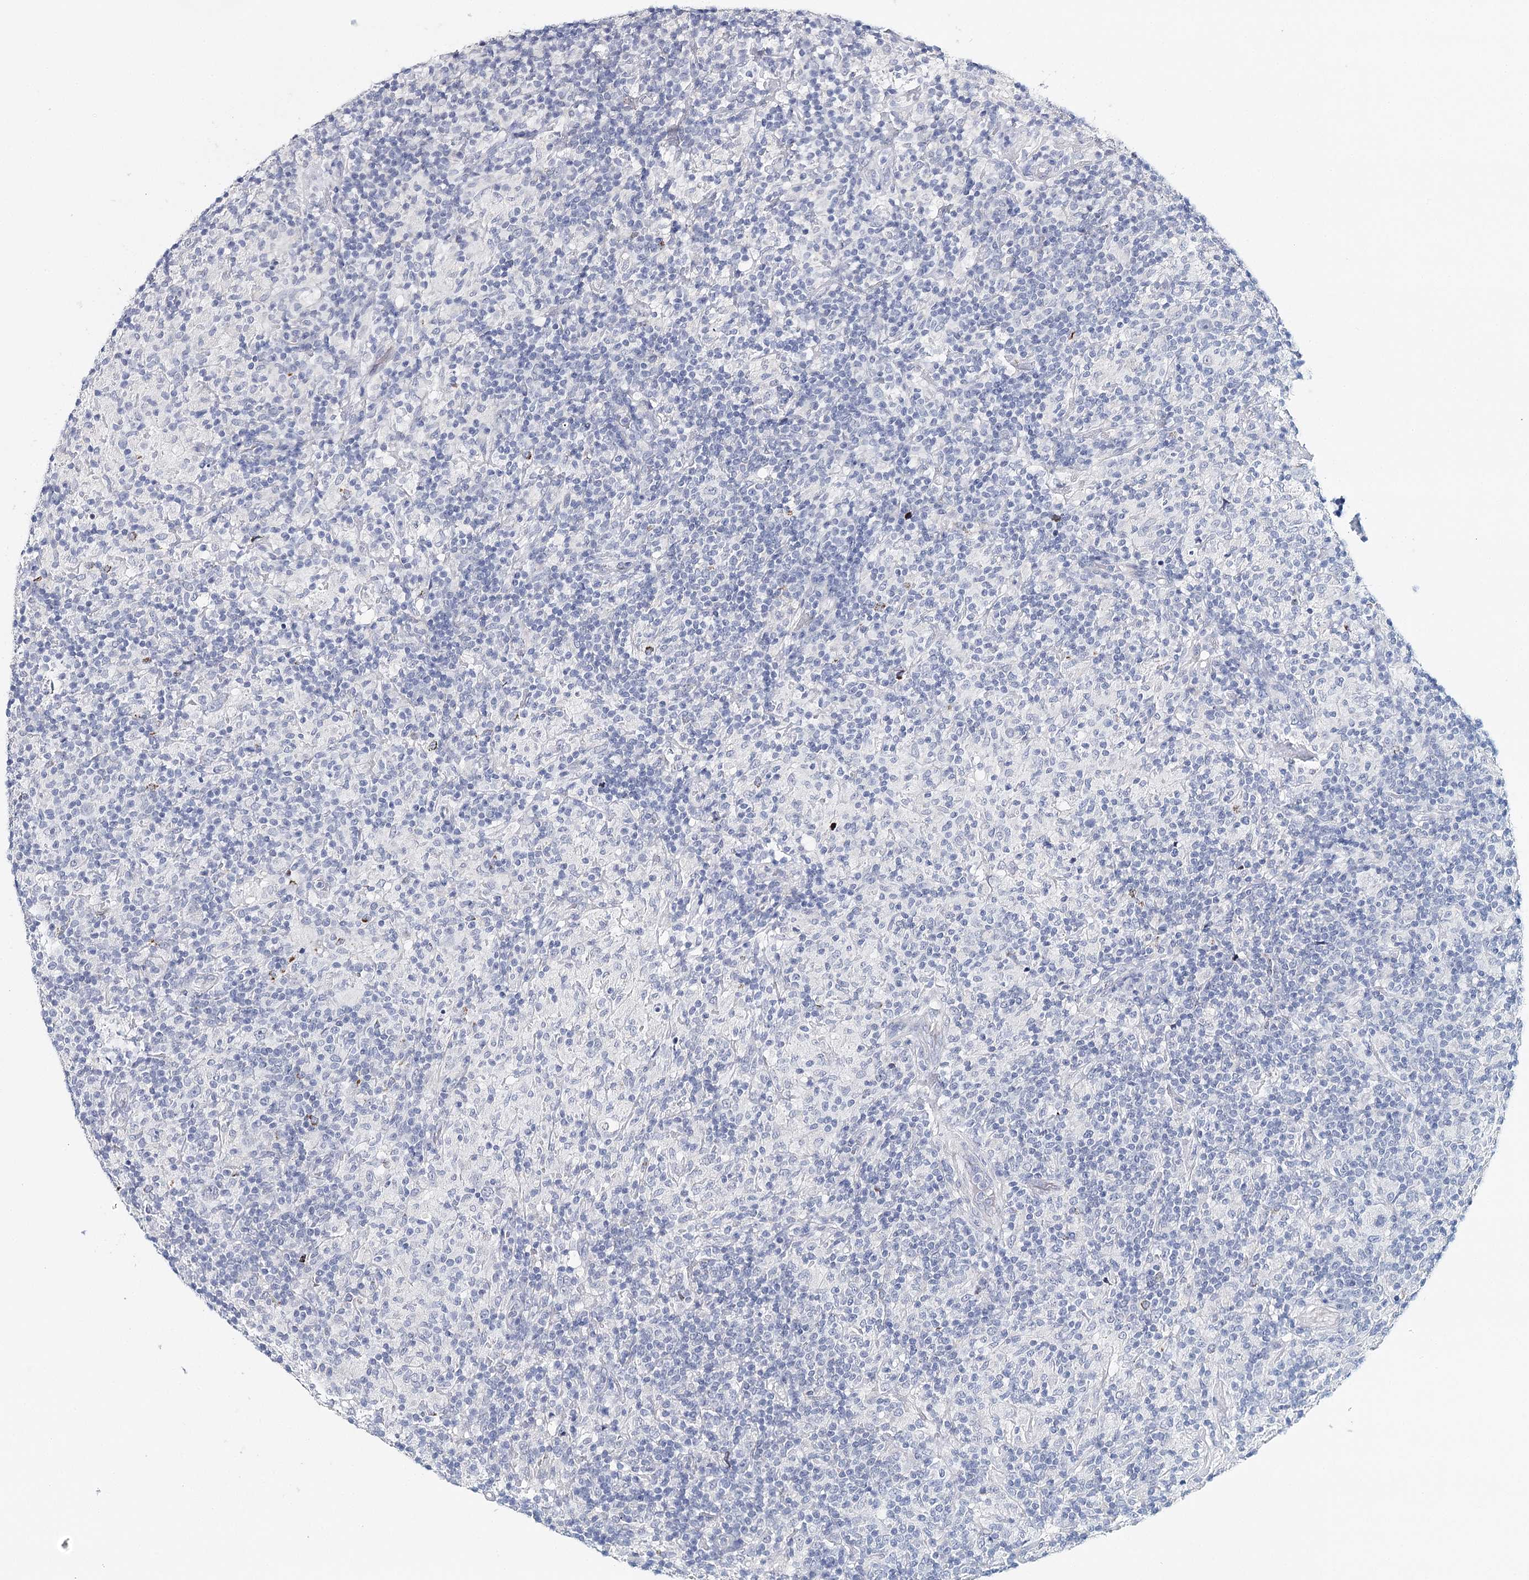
{"staining": {"intensity": "negative", "quantity": "none", "location": "none"}, "tissue": "lymphoma", "cell_type": "Tumor cells", "image_type": "cancer", "snomed": [{"axis": "morphology", "description": "Hodgkin's disease, NOS"}, {"axis": "topography", "description": "Lymph node"}], "caption": "The image displays no significant expression in tumor cells of Hodgkin's disease. (DAB immunohistochemistry (IHC) with hematoxylin counter stain).", "gene": "HSPA4L", "patient": {"sex": "male", "age": 70}}